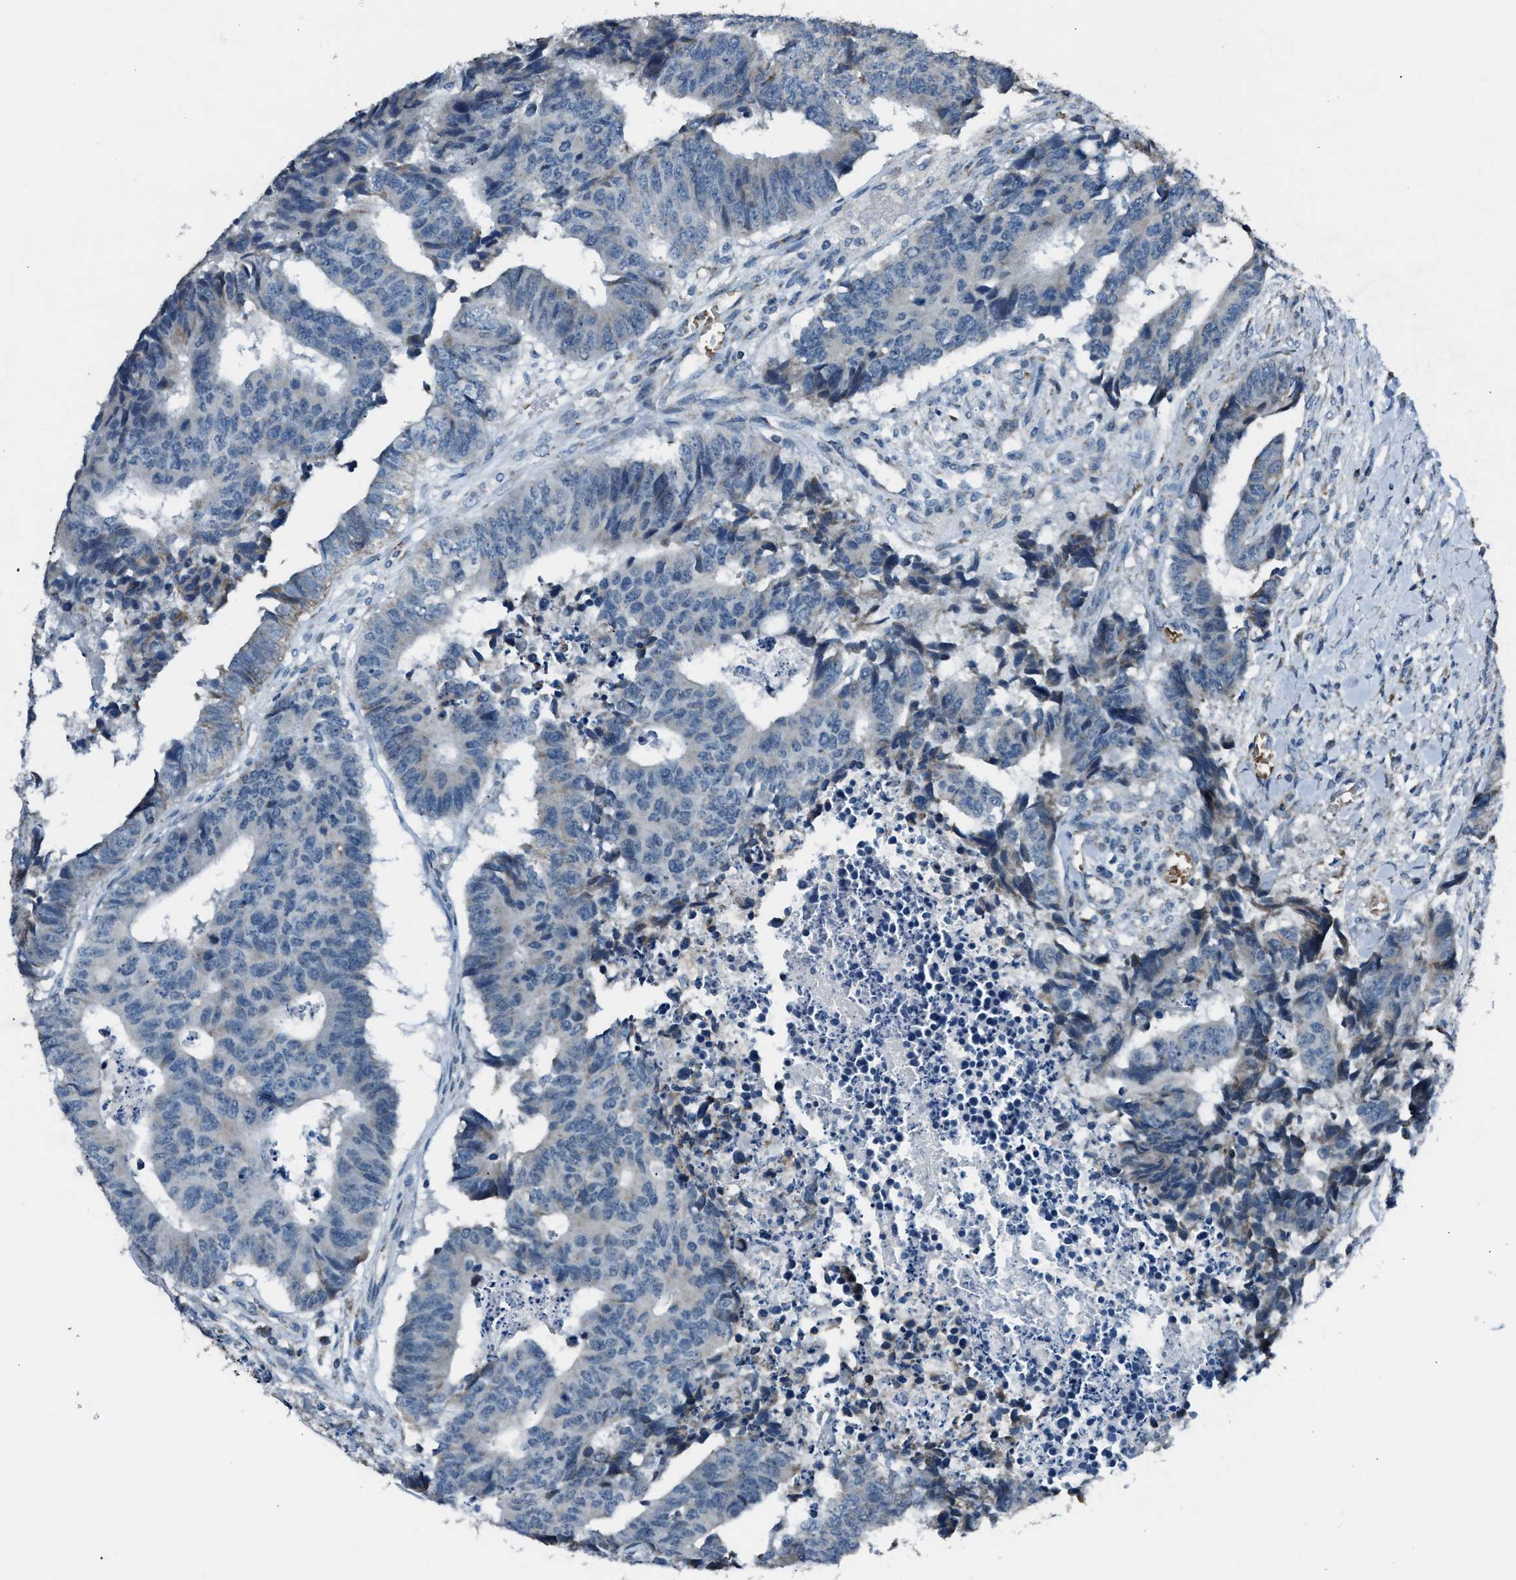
{"staining": {"intensity": "negative", "quantity": "none", "location": "none"}, "tissue": "colorectal cancer", "cell_type": "Tumor cells", "image_type": "cancer", "snomed": [{"axis": "morphology", "description": "Adenocarcinoma, NOS"}, {"axis": "topography", "description": "Rectum"}], "caption": "DAB immunohistochemical staining of adenocarcinoma (colorectal) shows no significant staining in tumor cells.", "gene": "CHN2", "patient": {"sex": "male", "age": 84}}